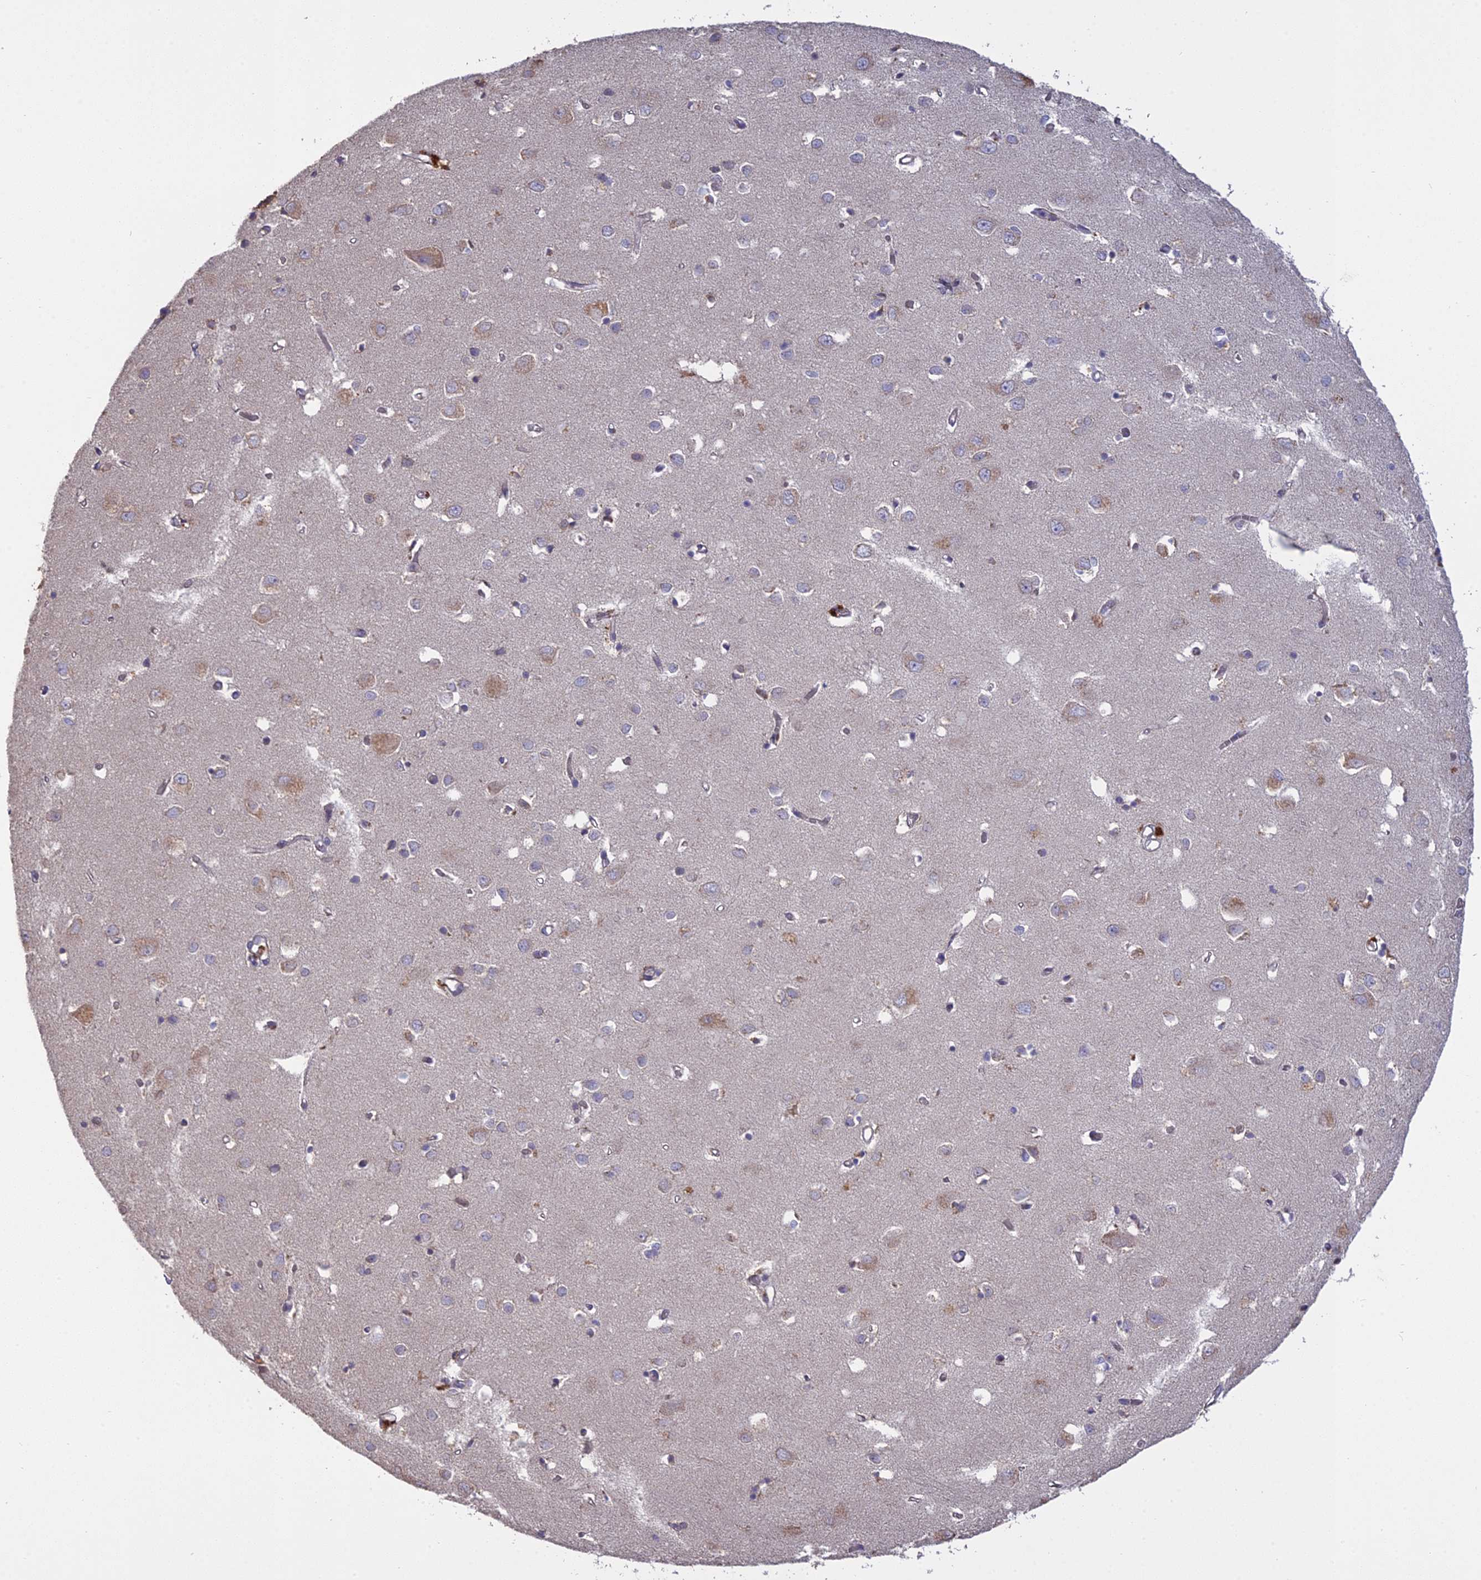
{"staining": {"intensity": "moderate", "quantity": ">75%", "location": "cytoplasmic/membranous"}, "tissue": "cerebral cortex", "cell_type": "Endothelial cells", "image_type": "normal", "snomed": [{"axis": "morphology", "description": "Normal tissue, NOS"}, {"axis": "topography", "description": "Cerebral cortex"}], "caption": "This micrograph displays benign cerebral cortex stained with immunohistochemistry (IHC) to label a protein in brown. The cytoplasmic/membranous of endothelial cells show moderate positivity for the protein. Nuclei are counter-stained blue.", "gene": "PPIC", "patient": {"sex": "female", "age": 64}}